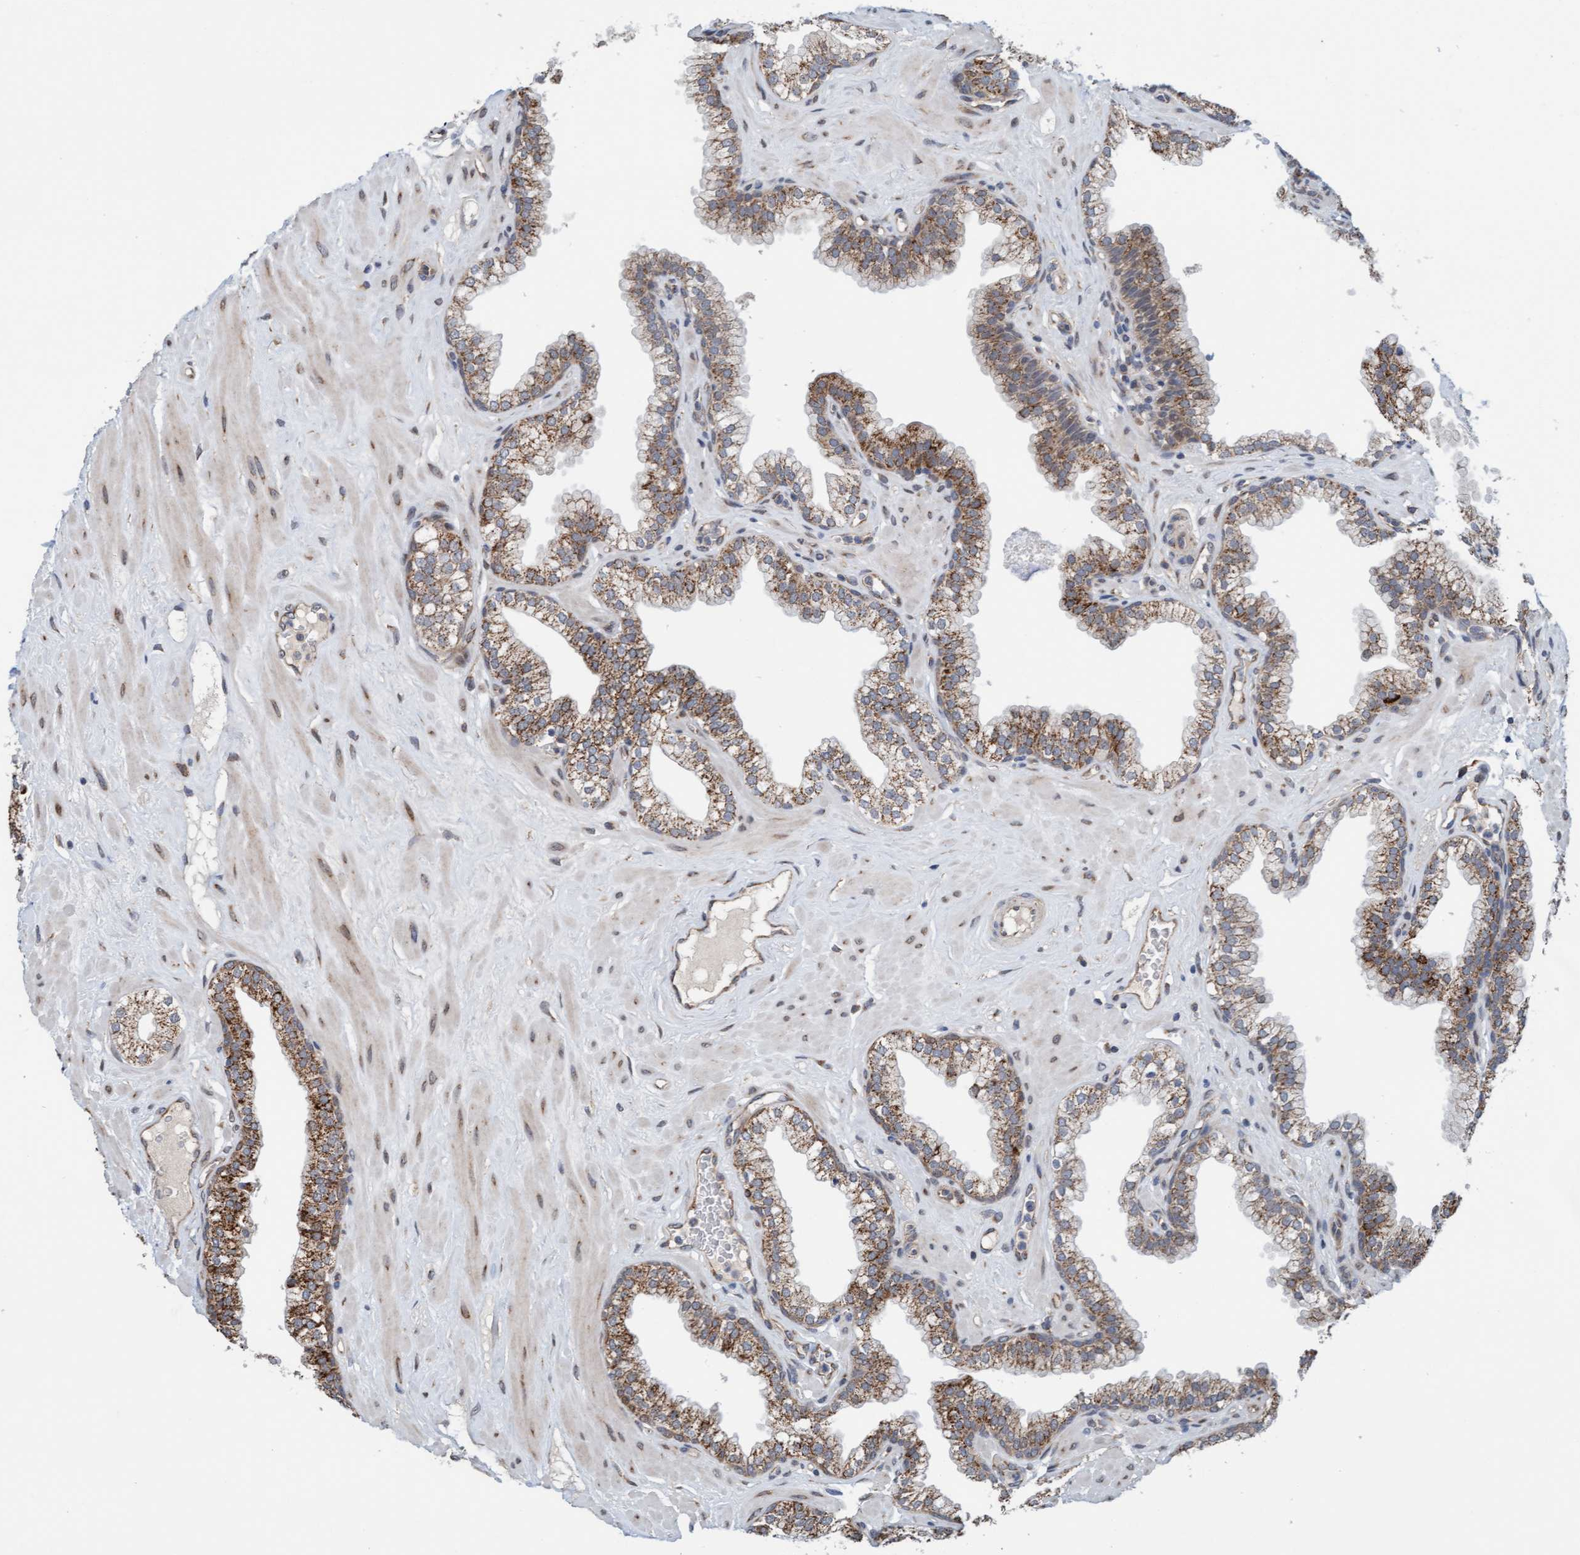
{"staining": {"intensity": "moderate", "quantity": ">75%", "location": "cytoplasmic/membranous"}, "tissue": "prostate", "cell_type": "Glandular cells", "image_type": "normal", "snomed": [{"axis": "morphology", "description": "Normal tissue, NOS"}, {"axis": "morphology", "description": "Urothelial carcinoma, Low grade"}, {"axis": "topography", "description": "Urinary bladder"}, {"axis": "topography", "description": "Prostate"}], "caption": "This image displays immunohistochemistry (IHC) staining of unremarkable human prostate, with medium moderate cytoplasmic/membranous staining in about >75% of glandular cells.", "gene": "ZNF566", "patient": {"sex": "male", "age": 60}}